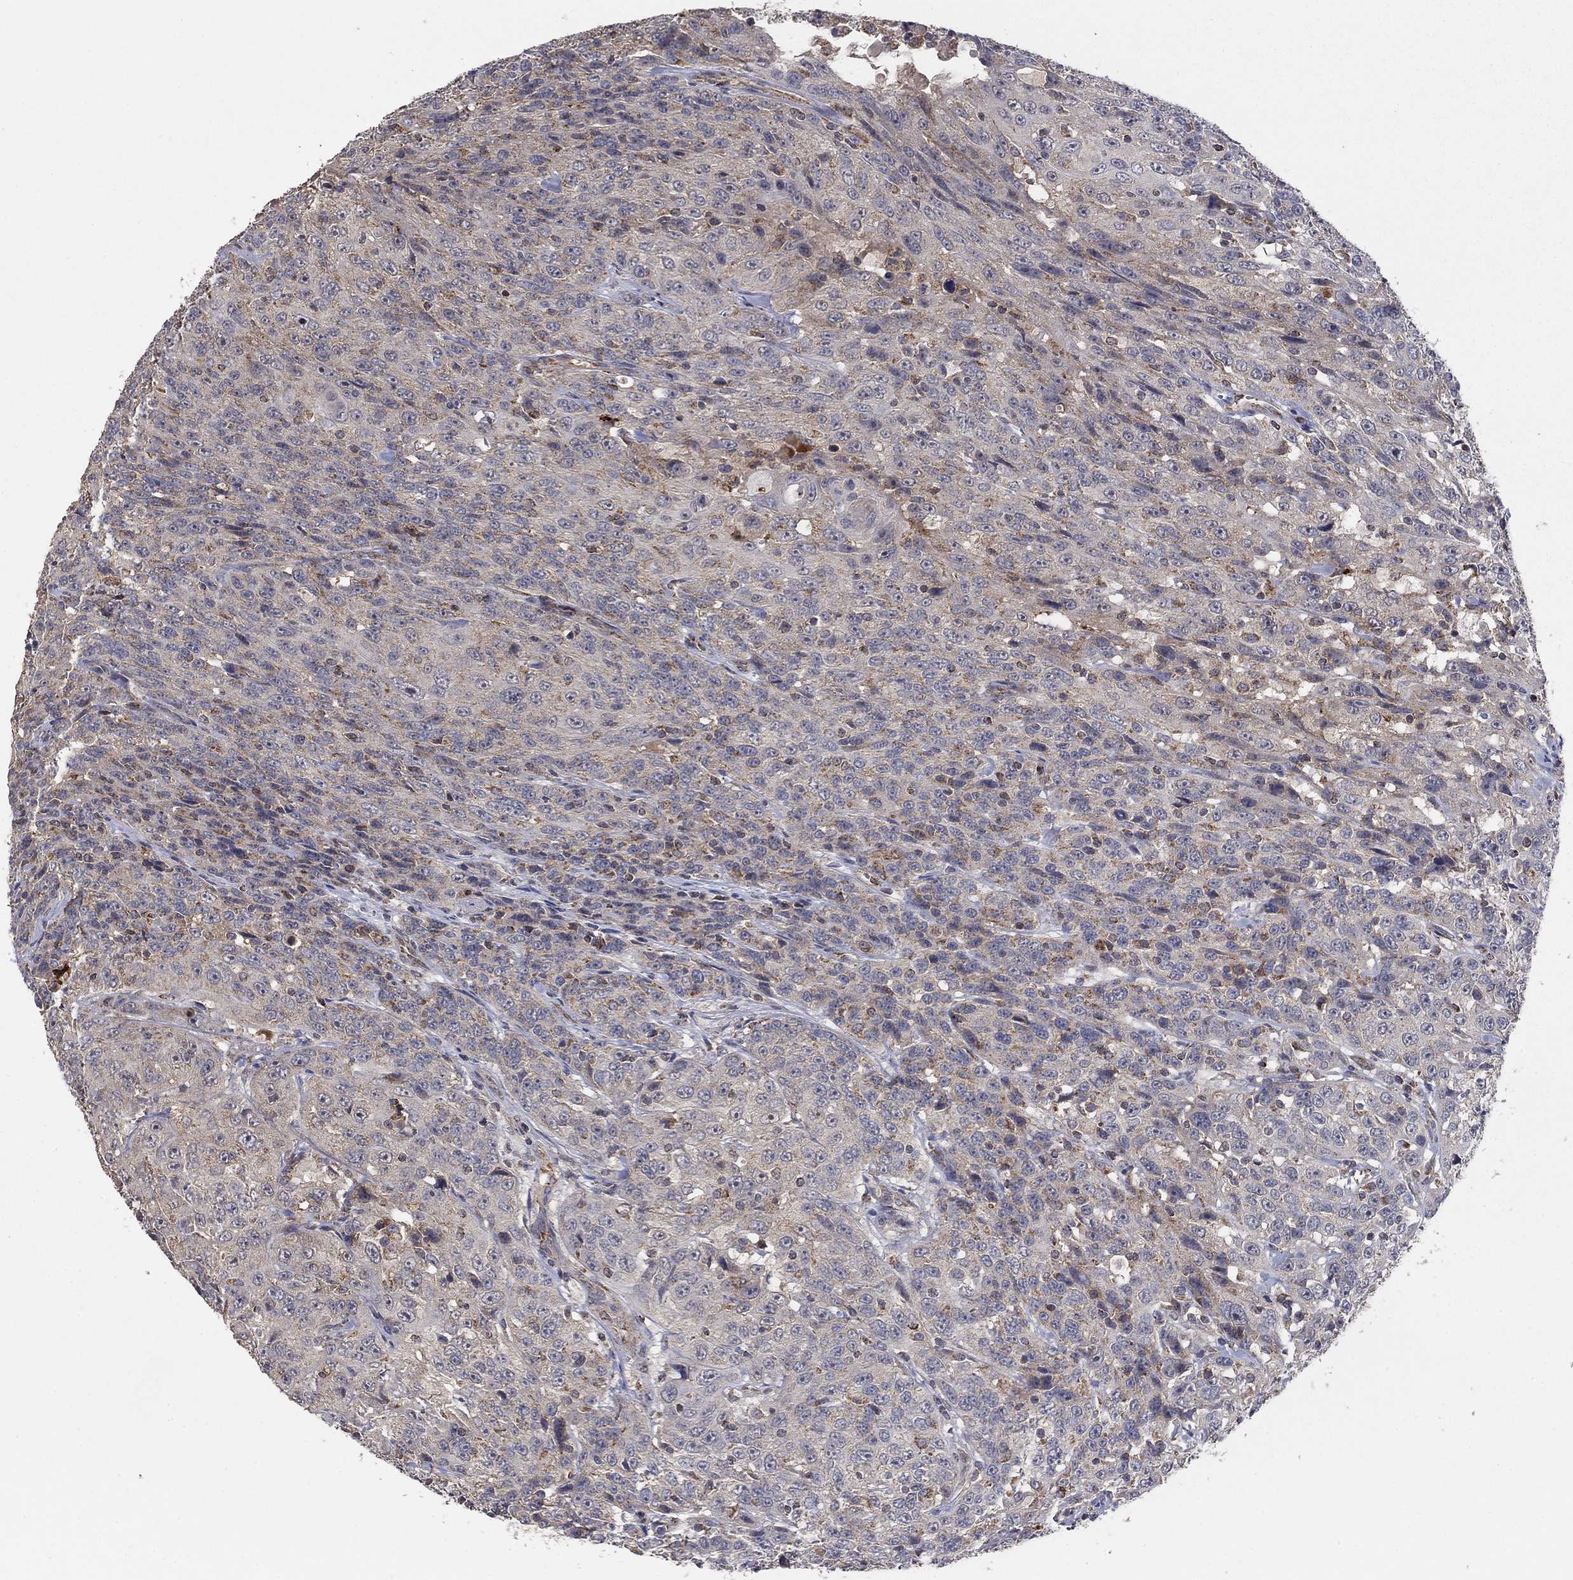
{"staining": {"intensity": "weak", "quantity": ">75%", "location": "cytoplasmic/membranous"}, "tissue": "urothelial cancer", "cell_type": "Tumor cells", "image_type": "cancer", "snomed": [{"axis": "morphology", "description": "Urothelial carcinoma, NOS"}, {"axis": "morphology", "description": "Urothelial carcinoma, High grade"}, {"axis": "topography", "description": "Urinary bladder"}], "caption": "Immunohistochemical staining of transitional cell carcinoma shows low levels of weak cytoplasmic/membranous protein positivity in about >75% of tumor cells.", "gene": "GPSM1", "patient": {"sex": "female", "age": 73}}